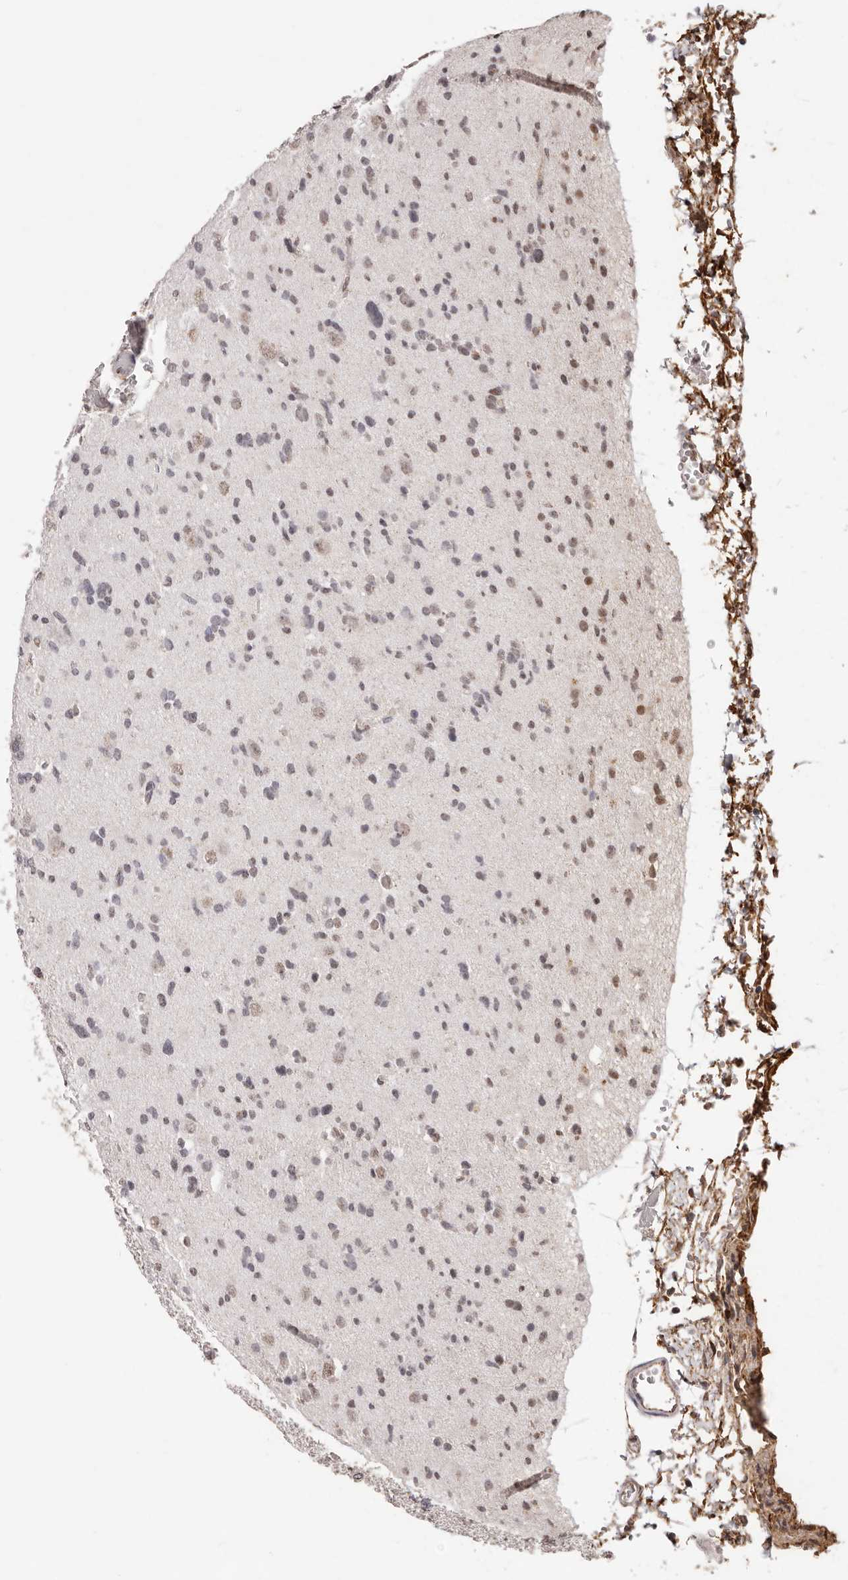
{"staining": {"intensity": "weak", "quantity": "25%-75%", "location": "nuclear"}, "tissue": "glioma", "cell_type": "Tumor cells", "image_type": "cancer", "snomed": [{"axis": "morphology", "description": "Glioma, malignant, Low grade"}, {"axis": "topography", "description": "Brain"}], "caption": "Human malignant glioma (low-grade) stained with a brown dye shows weak nuclear positive positivity in about 25%-75% of tumor cells.", "gene": "RPS6KA5", "patient": {"sex": "female", "age": 22}}